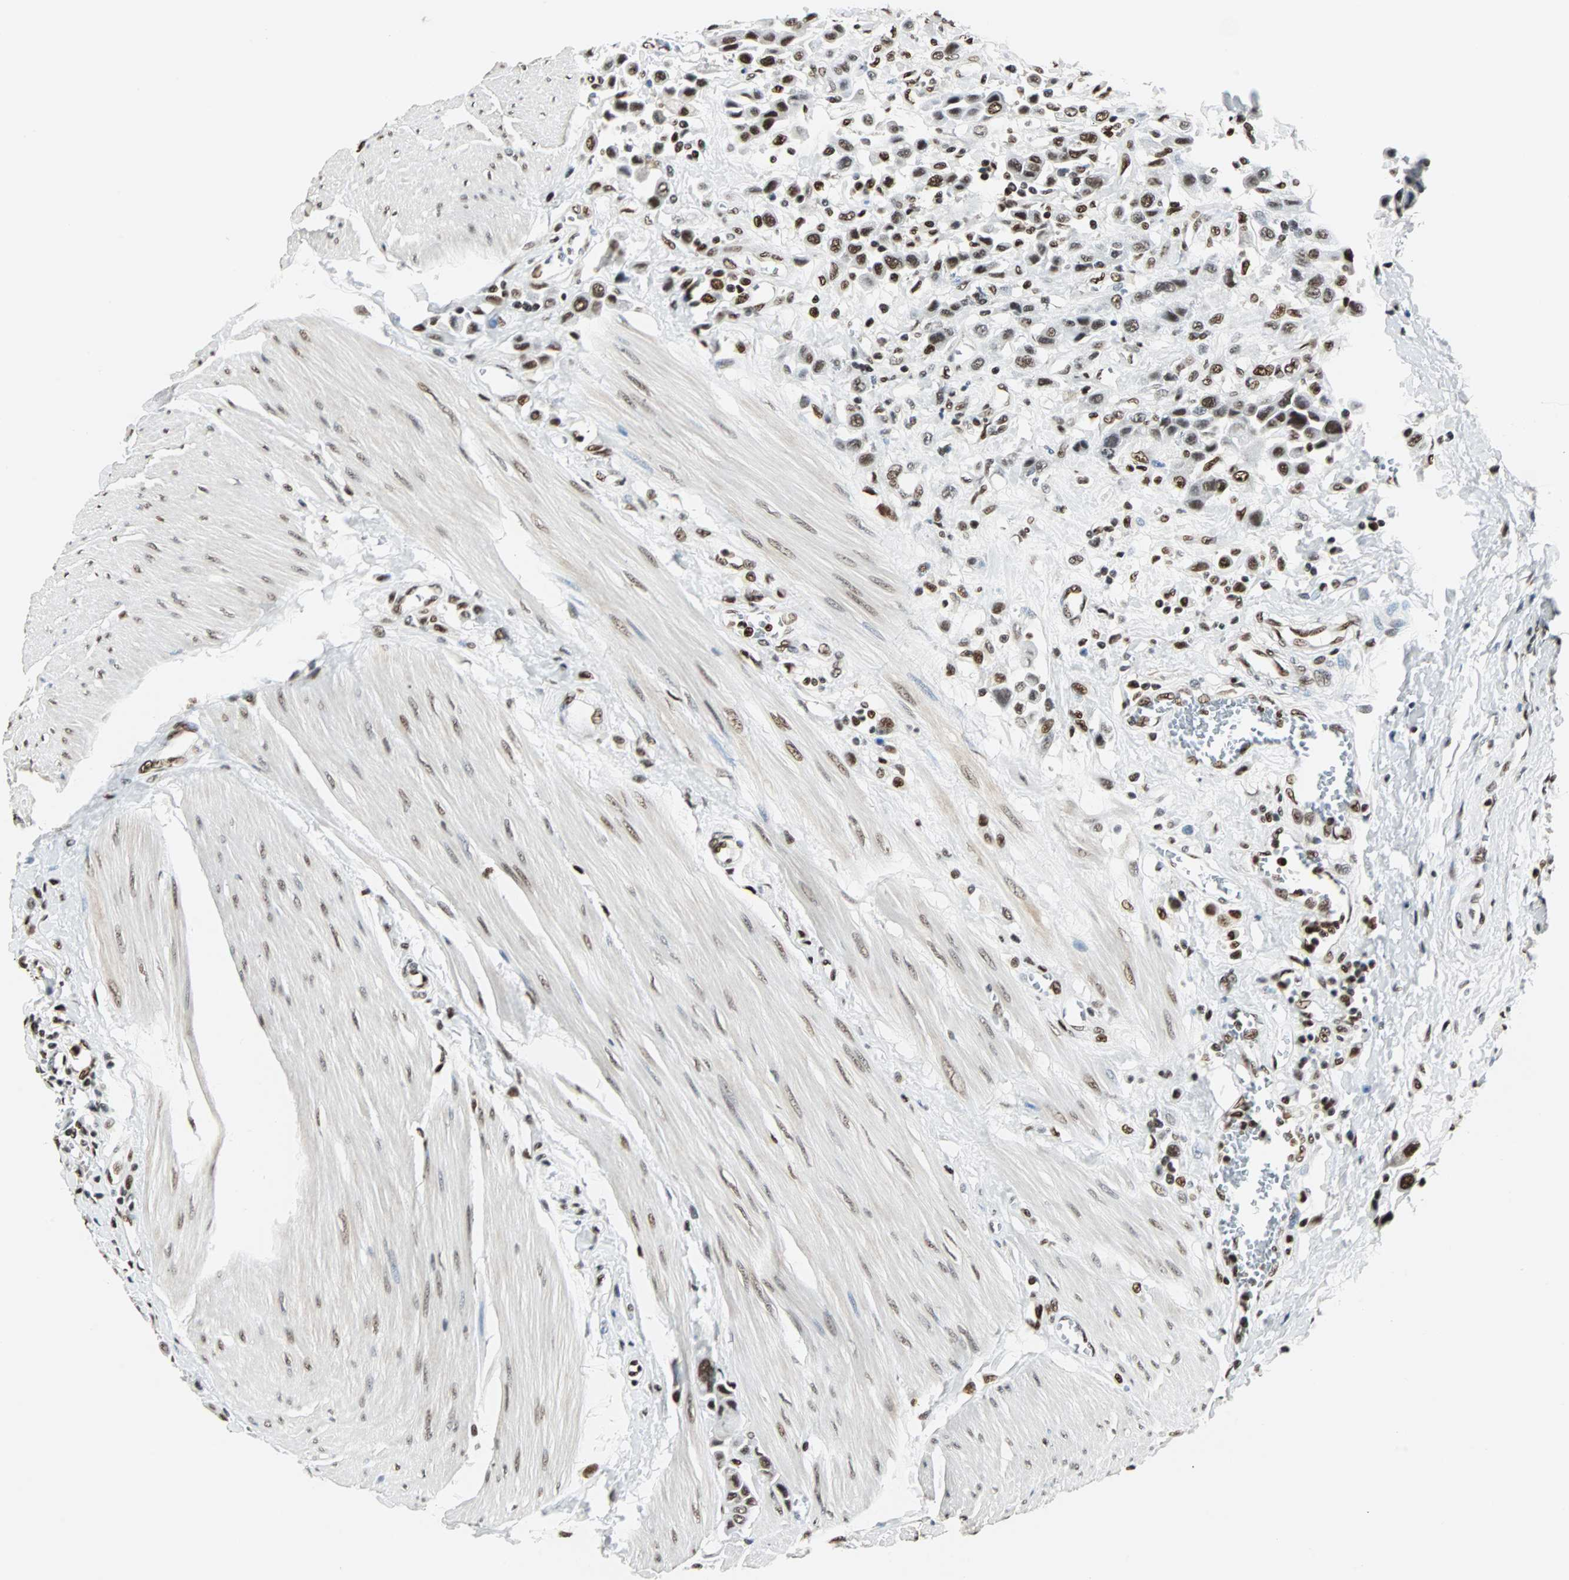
{"staining": {"intensity": "strong", "quantity": ">75%", "location": "nuclear"}, "tissue": "urothelial cancer", "cell_type": "Tumor cells", "image_type": "cancer", "snomed": [{"axis": "morphology", "description": "Urothelial carcinoma, High grade"}, {"axis": "topography", "description": "Urinary bladder"}], "caption": "Immunohistochemical staining of human urothelial carcinoma (high-grade) demonstrates high levels of strong nuclear expression in about >75% of tumor cells.", "gene": "XRCC4", "patient": {"sex": "male", "age": 50}}